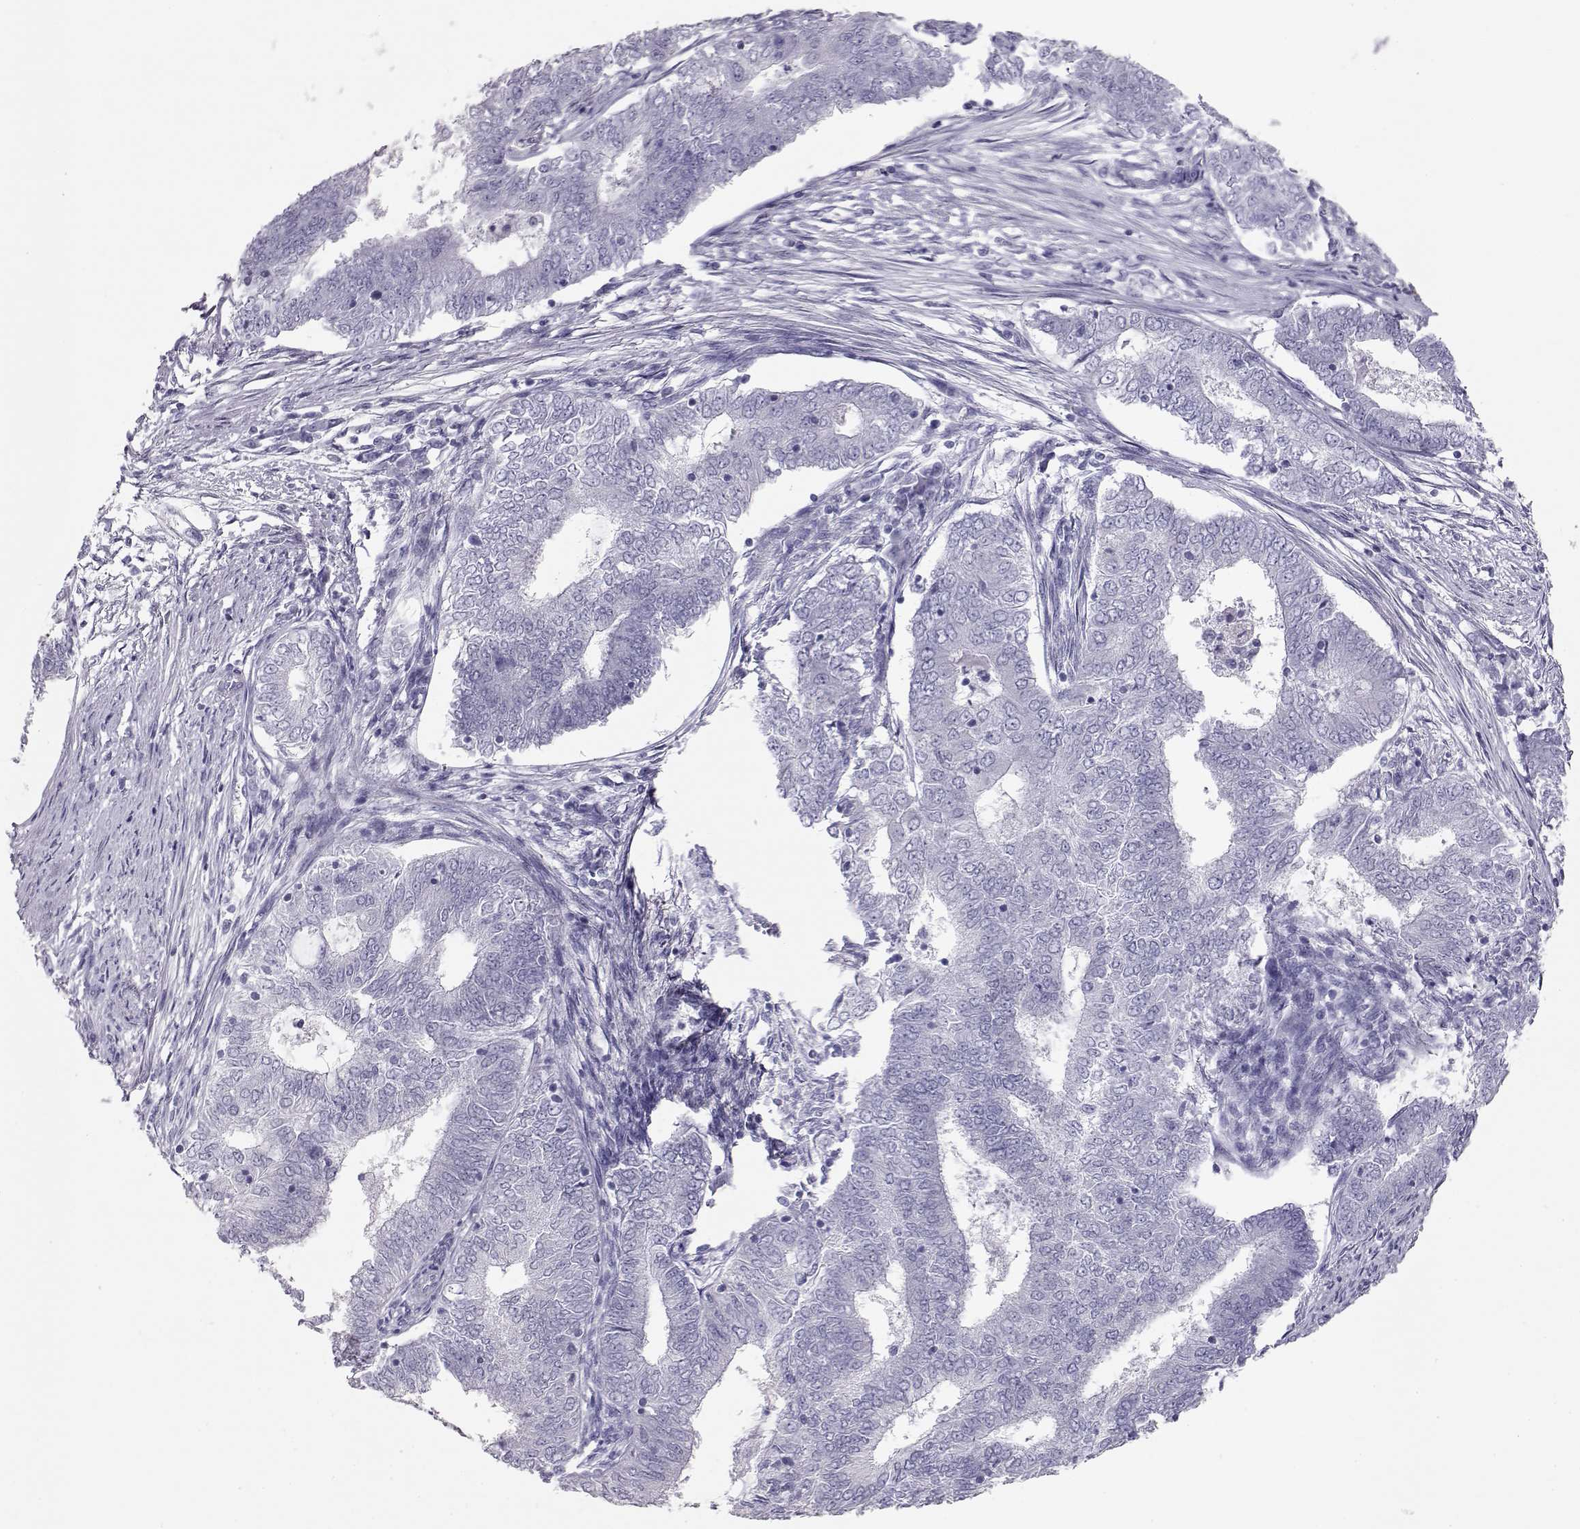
{"staining": {"intensity": "negative", "quantity": "none", "location": "none"}, "tissue": "endometrial cancer", "cell_type": "Tumor cells", "image_type": "cancer", "snomed": [{"axis": "morphology", "description": "Adenocarcinoma, NOS"}, {"axis": "topography", "description": "Endometrium"}], "caption": "Tumor cells are negative for protein expression in human endometrial cancer (adenocarcinoma).", "gene": "RD3", "patient": {"sex": "female", "age": 62}}